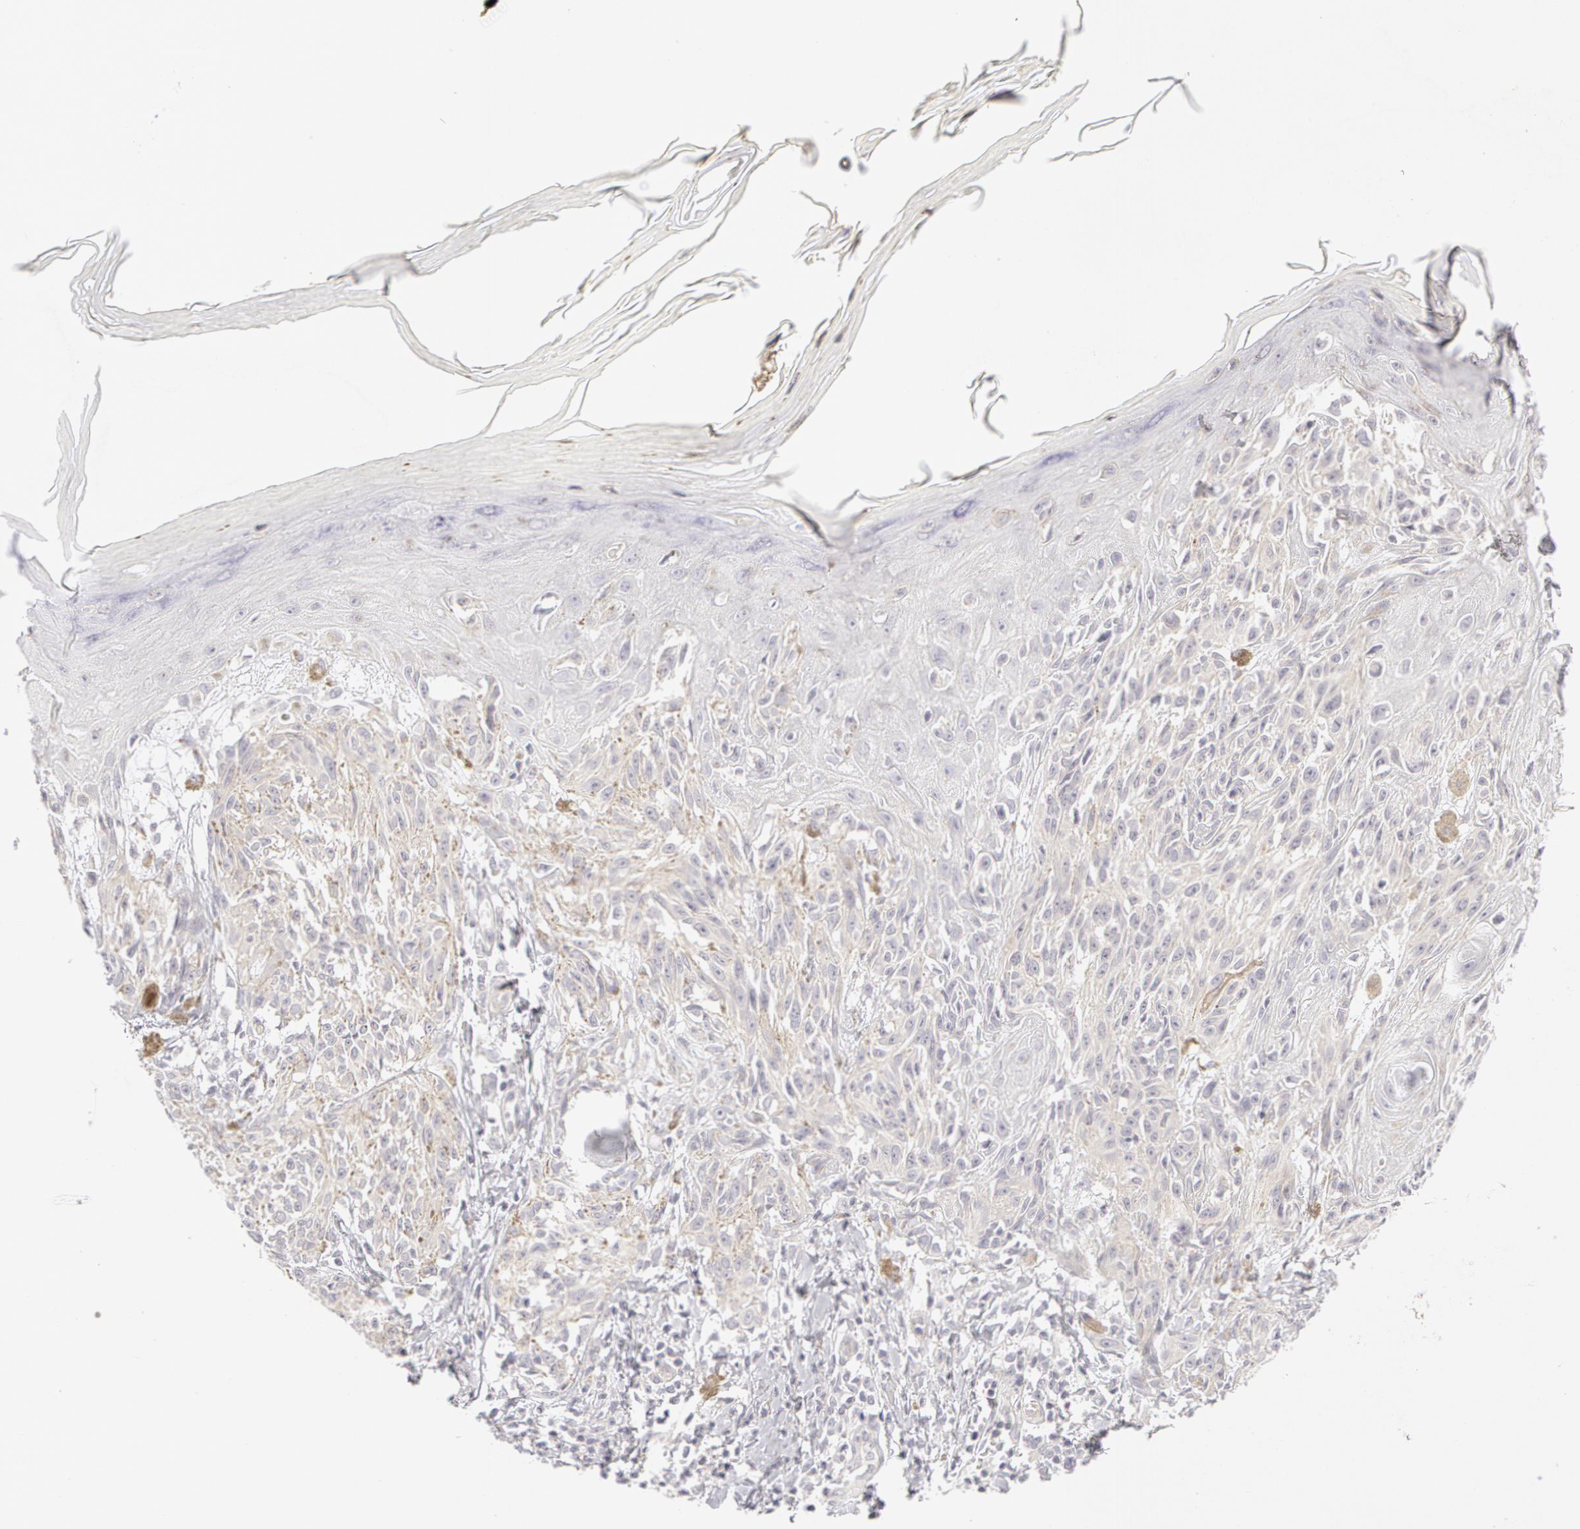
{"staining": {"intensity": "weak", "quantity": "25%-75%", "location": "cytoplasmic/membranous"}, "tissue": "melanoma", "cell_type": "Tumor cells", "image_type": "cancer", "snomed": [{"axis": "morphology", "description": "Malignant melanoma, NOS"}, {"axis": "topography", "description": "Skin"}], "caption": "This is an image of immunohistochemistry (IHC) staining of melanoma, which shows weak positivity in the cytoplasmic/membranous of tumor cells.", "gene": "ABCB1", "patient": {"sex": "female", "age": 77}}